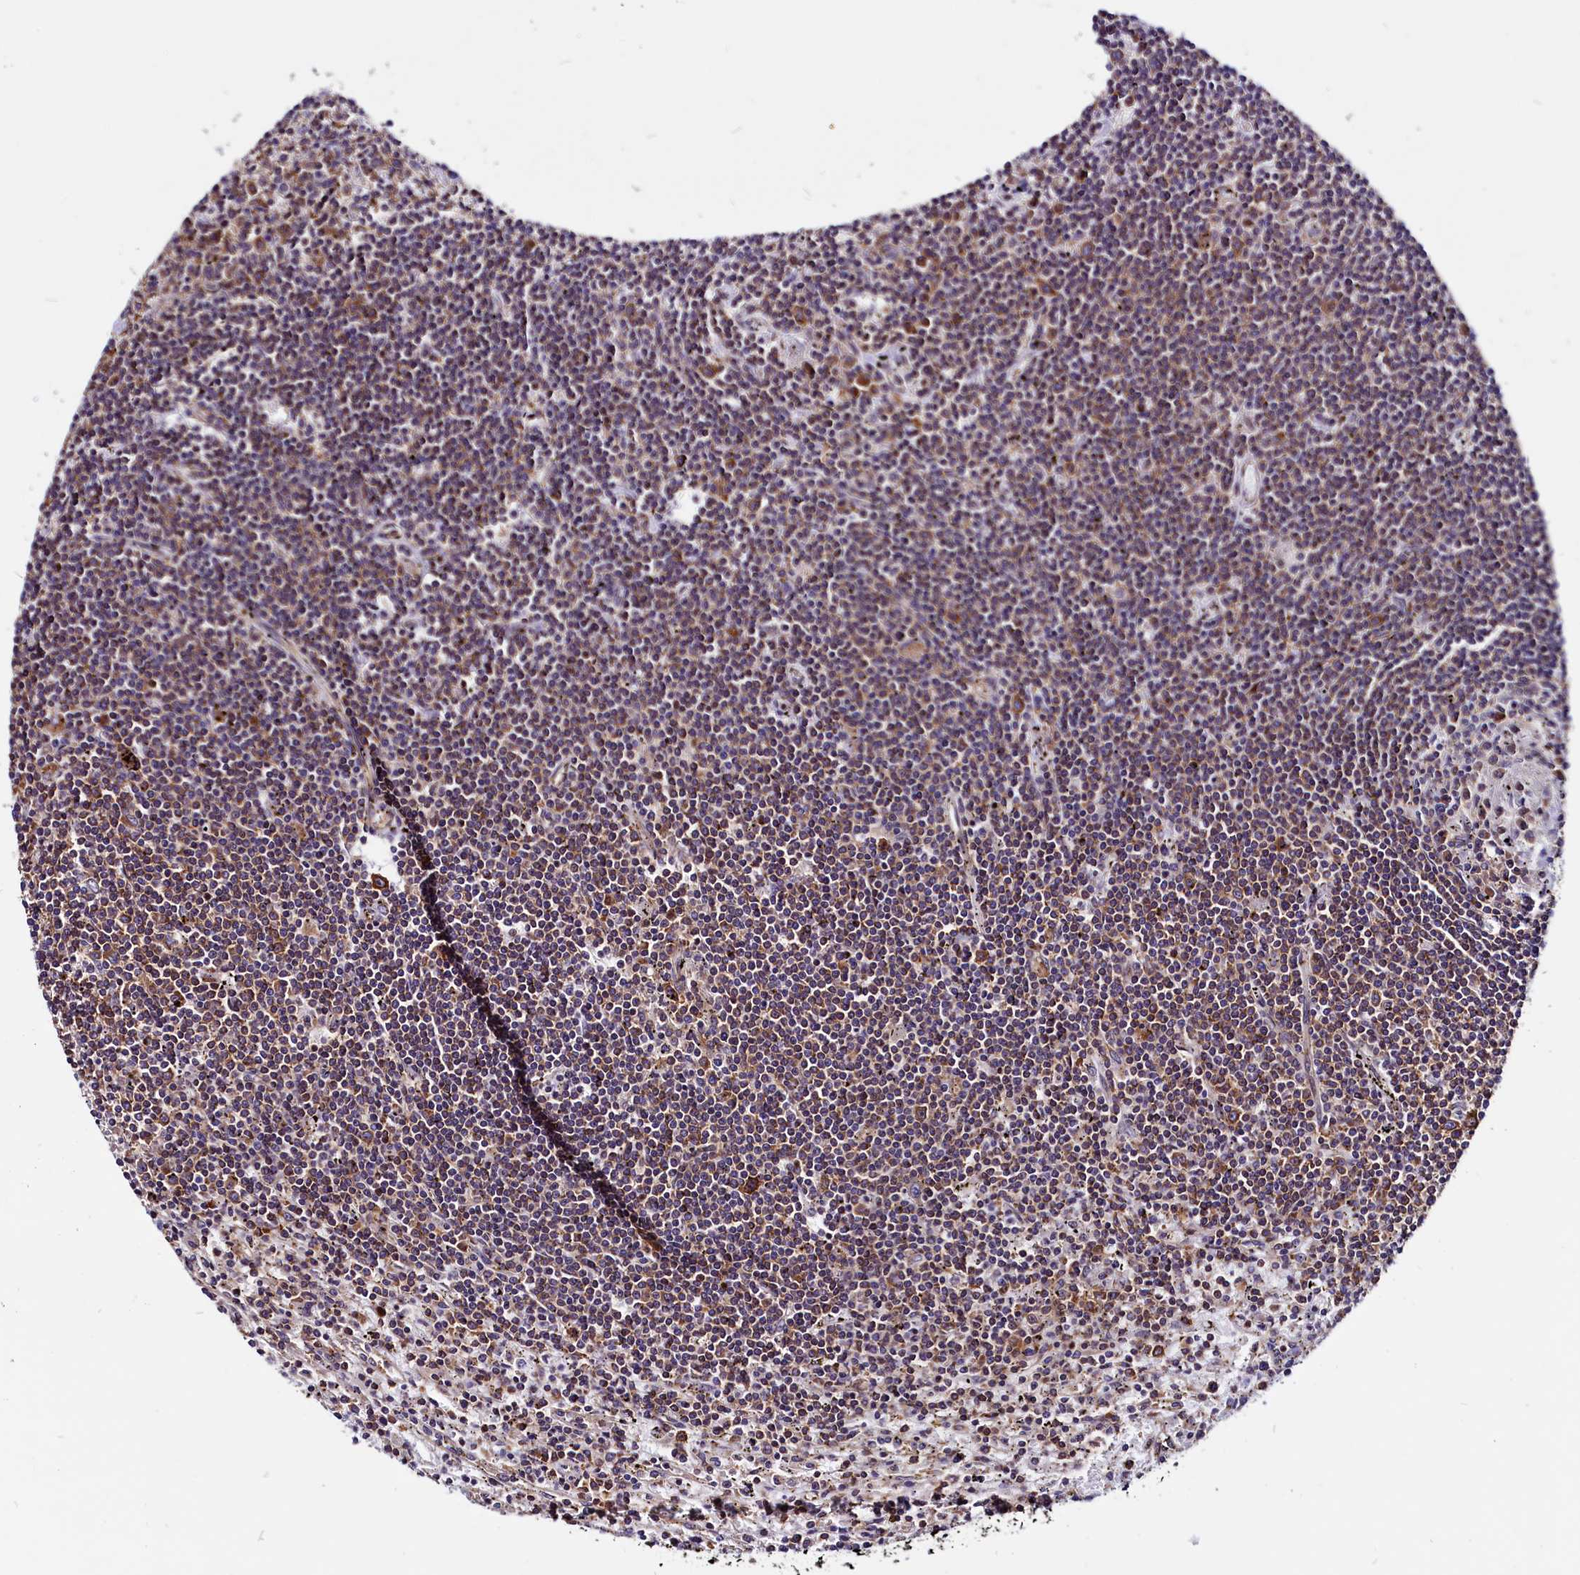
{"staining": {"intensity": "moderate", "quantity": ">75%", "location": "cytoplasmic/membranous"}, "tissue": "lymphoma", "cell_type": "Tumor cells", "image_type": "cancer", "snomed": [{"axis": "morphology", "description": "Malignant lymphoma, non-Hodgkin's type, Low grade"}, {"axis": "topography", "description": "Spleen"}], "caption": "IHC (DAB (3,3'-diaminobenzidine)) staining of human malignant lymphoma, non-Hodgkin's type (low-grade) demonstrates moderate cytoplasmic/membranous protein positivity in approximately >75% of tumor cells.", "gene": "EIF3G", "patient": {"sex": "male", "age": 76}}